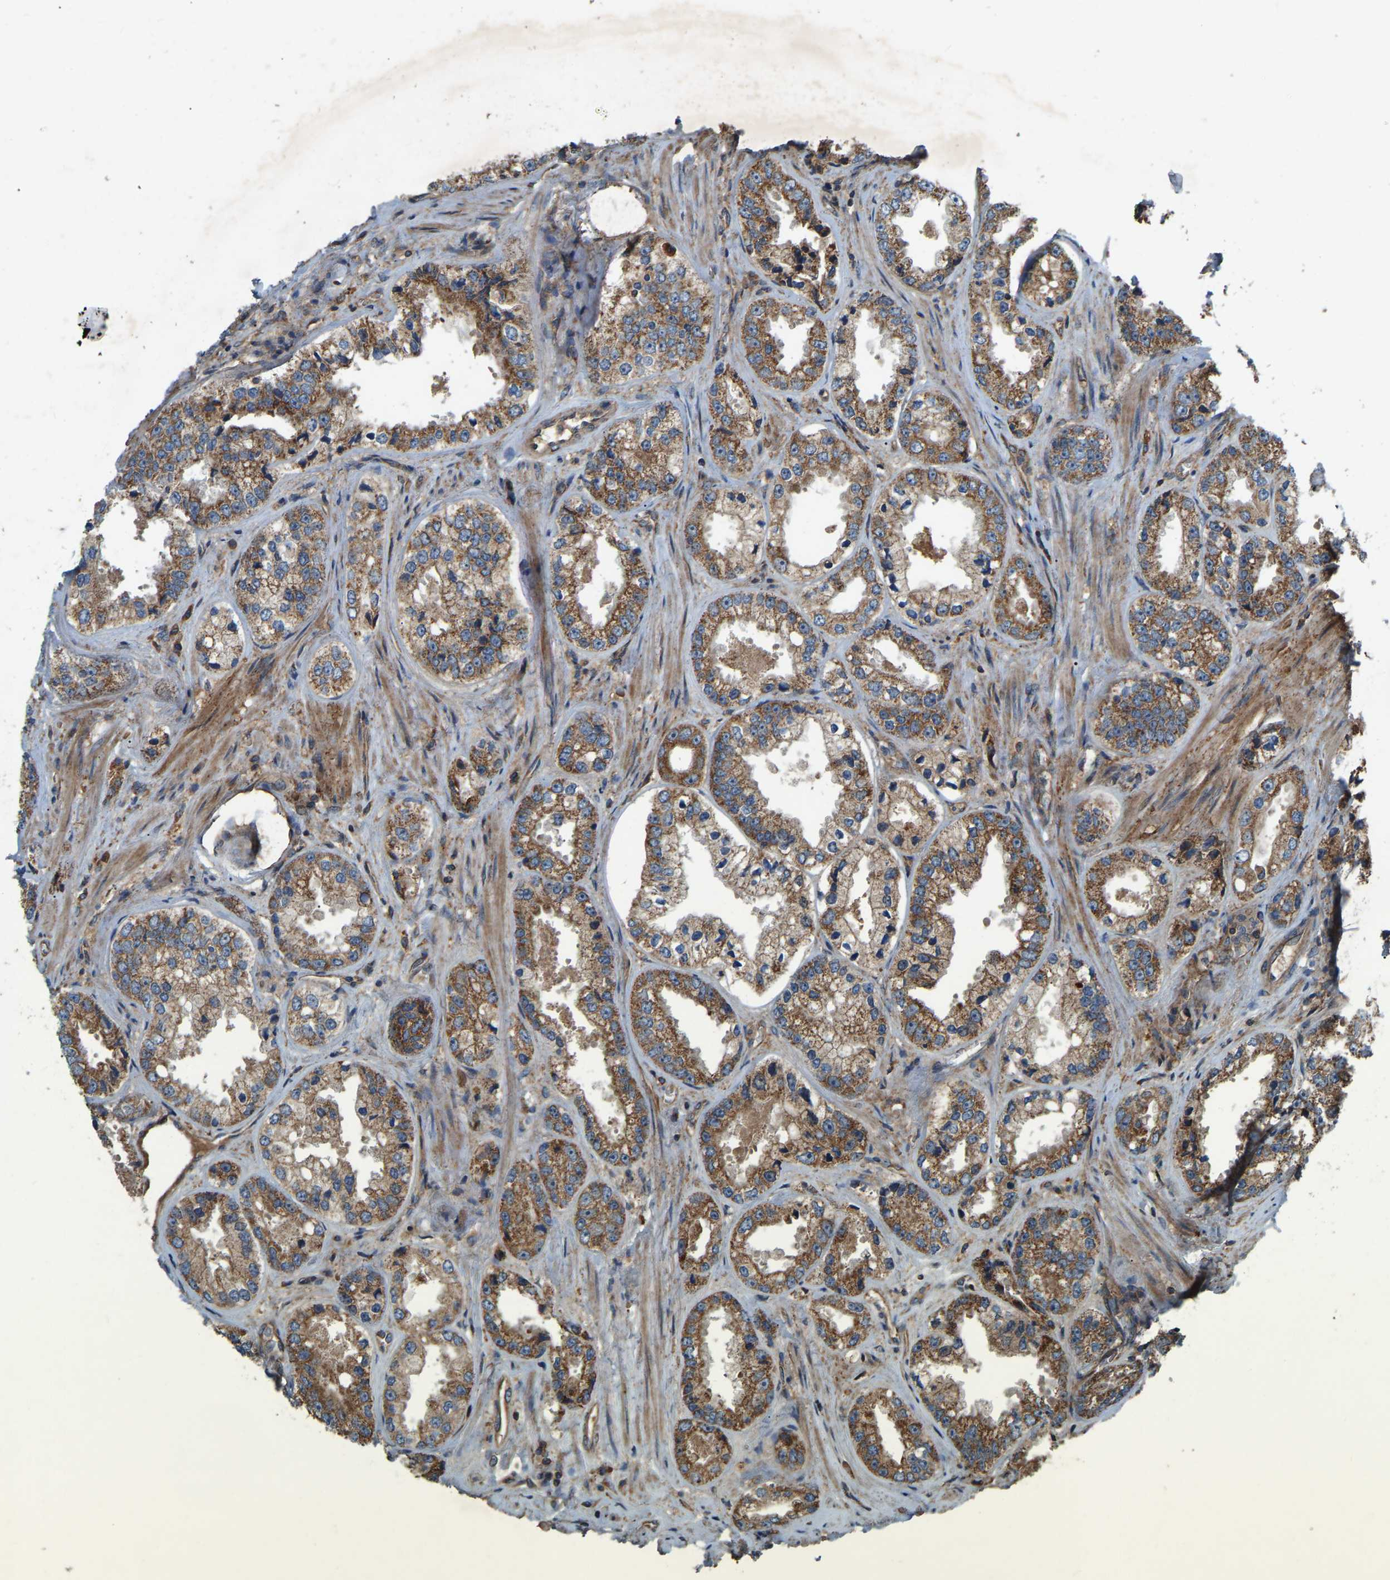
{"staining": {"intensity": "moderate", "quantity": ">75%", "location": "cytoplasmic/membranous"}, "tissue": "prostate cancer", "cell_type": "Tumor cells", "image_type": "cancer", "snomed": [{"axis": "morphology", "description": "Adenocarcinoma, High grade"}, {"axis": "topography", "description": "Prostate"}], "caption": "Brown immunohistochemical staining in human prostate cancer (adenocarcinoma (high-grade)) shows moderate cytoplasmic/membranous positivity in approximately >75% of tumor cells.", "gene": "SAMD9L", "patient": {"sex": "male", "age": 61}}